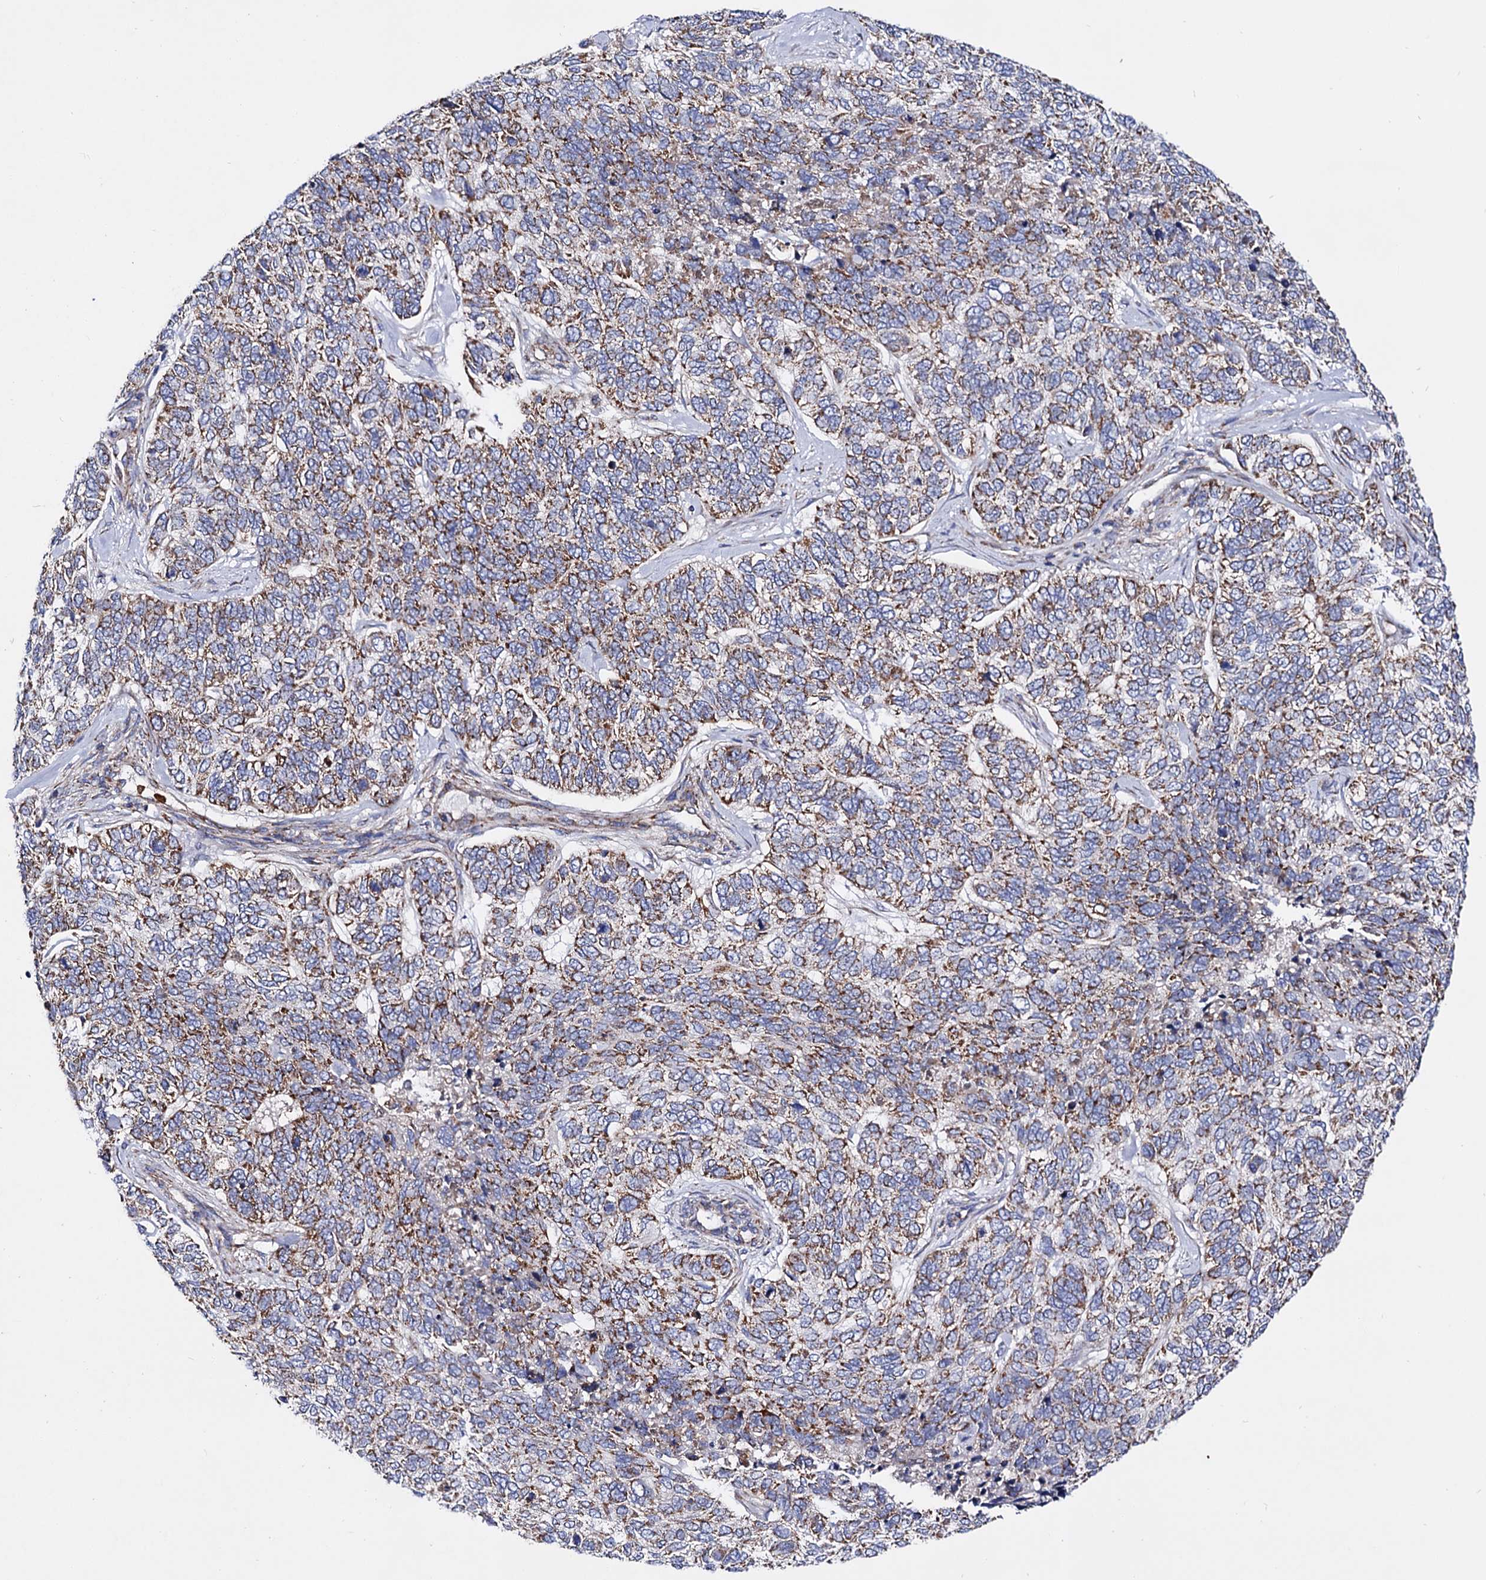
{"staining": {"intensity": "moderate", "quantity": "25%-75%", "location": "cytoplasmic/membranous"}, "tissue": "skin cancer", "cell_type": "Tumor cells", "image_type": "cancer", "snomed": [{"axis": "morphology", "description": "Basal cell carcinoma"}, {"axis": "topography", "description": "Skin"}], "caption": "Protein staining by IHC demonstrates moderate cytoplasmic/membranous positivity in about 25%-75% of tumor cells in skin cancer (basal cell carcinoma). (Brightfield microscopy of DAB IHC at high magnification).", "gene": "ACAD9", "patient": {"sex": "female", "age": 65}}